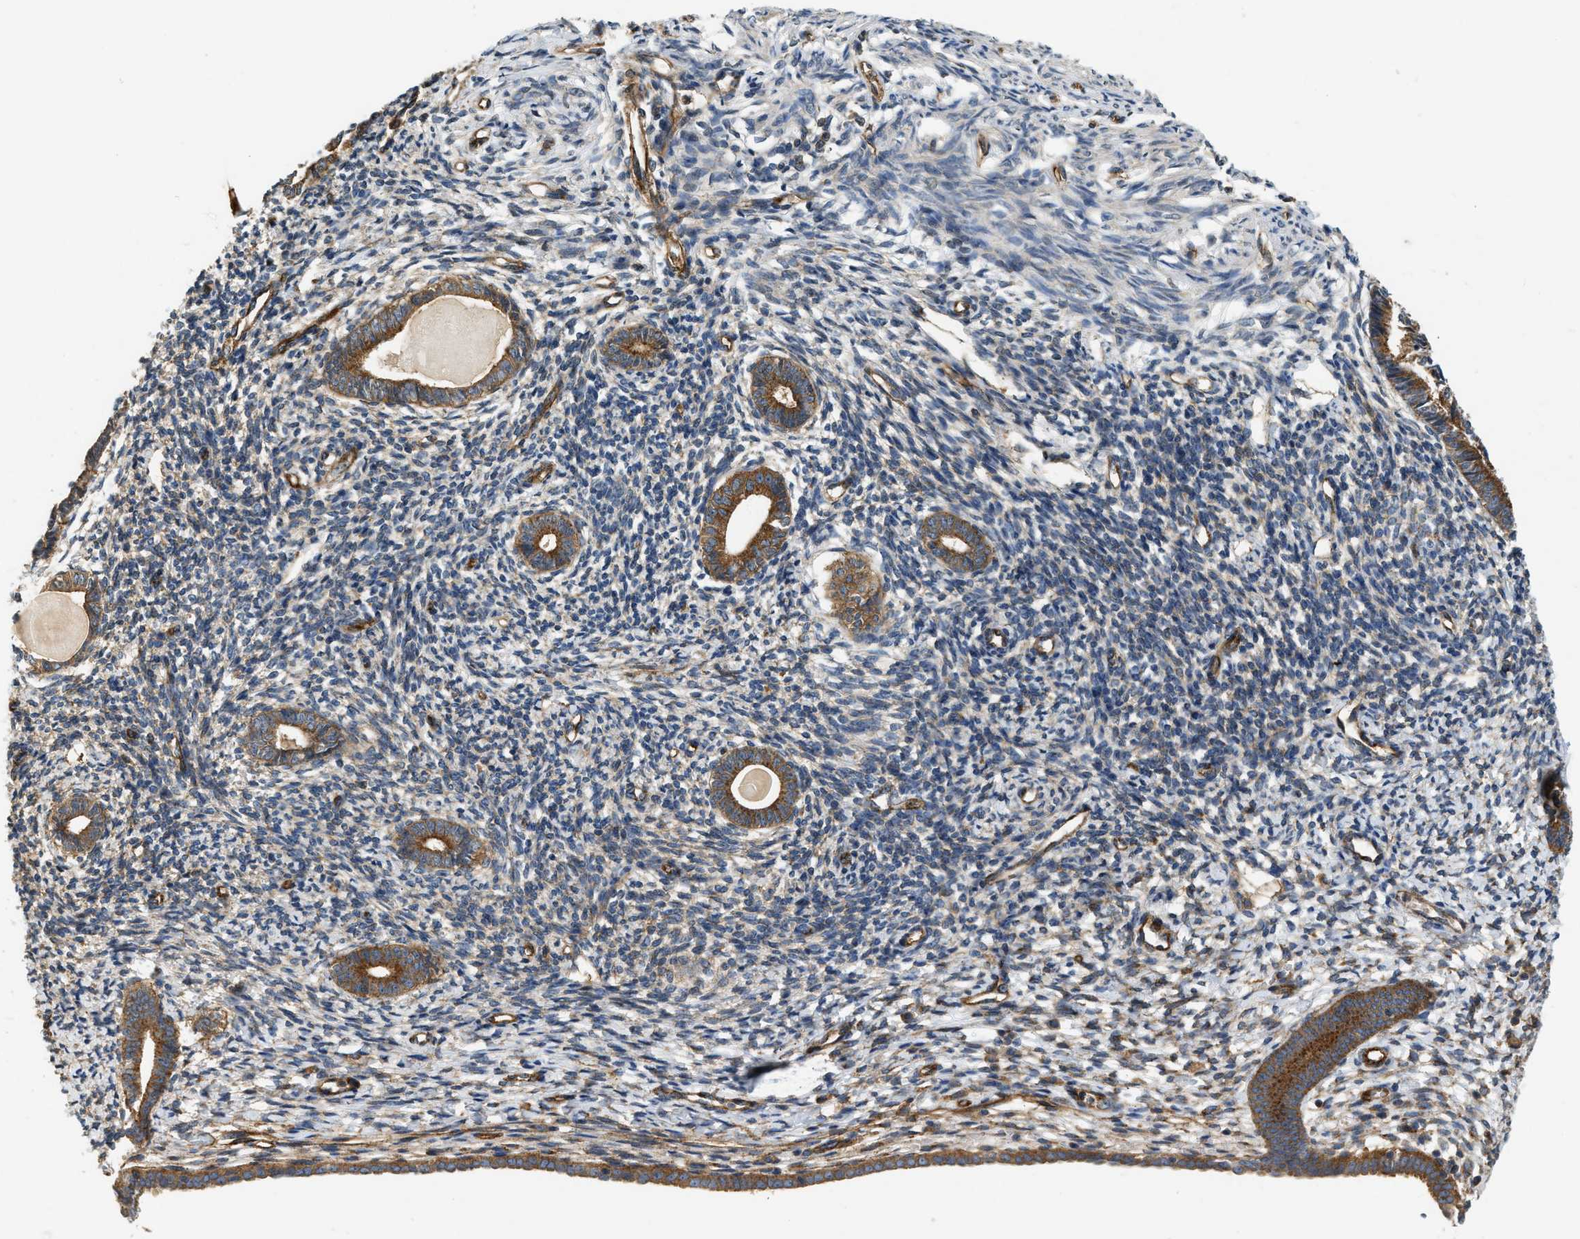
{"staining": {"intensity": "moderate", "quantity": "25%-75%", "location": "cytoplasmic/membranous"}, "tissue": "endometrium", "cell_type": "Cells in endometrial stroma", "image_type": "normal", "snomed": [{"axis": "morphology", "description": "Normal tissue, NOS"}, {"axis": "topography", "description": "Endometrium"}], "caption": "IHC (DAB) staining of unremarkable endometrium exhibits moderate cytoplasmic/membranous protein staining in about 25%-75% of cells in endometrial stroma.", "gene": "HIP1", "patient": {"sex": "female", "age": 71}}